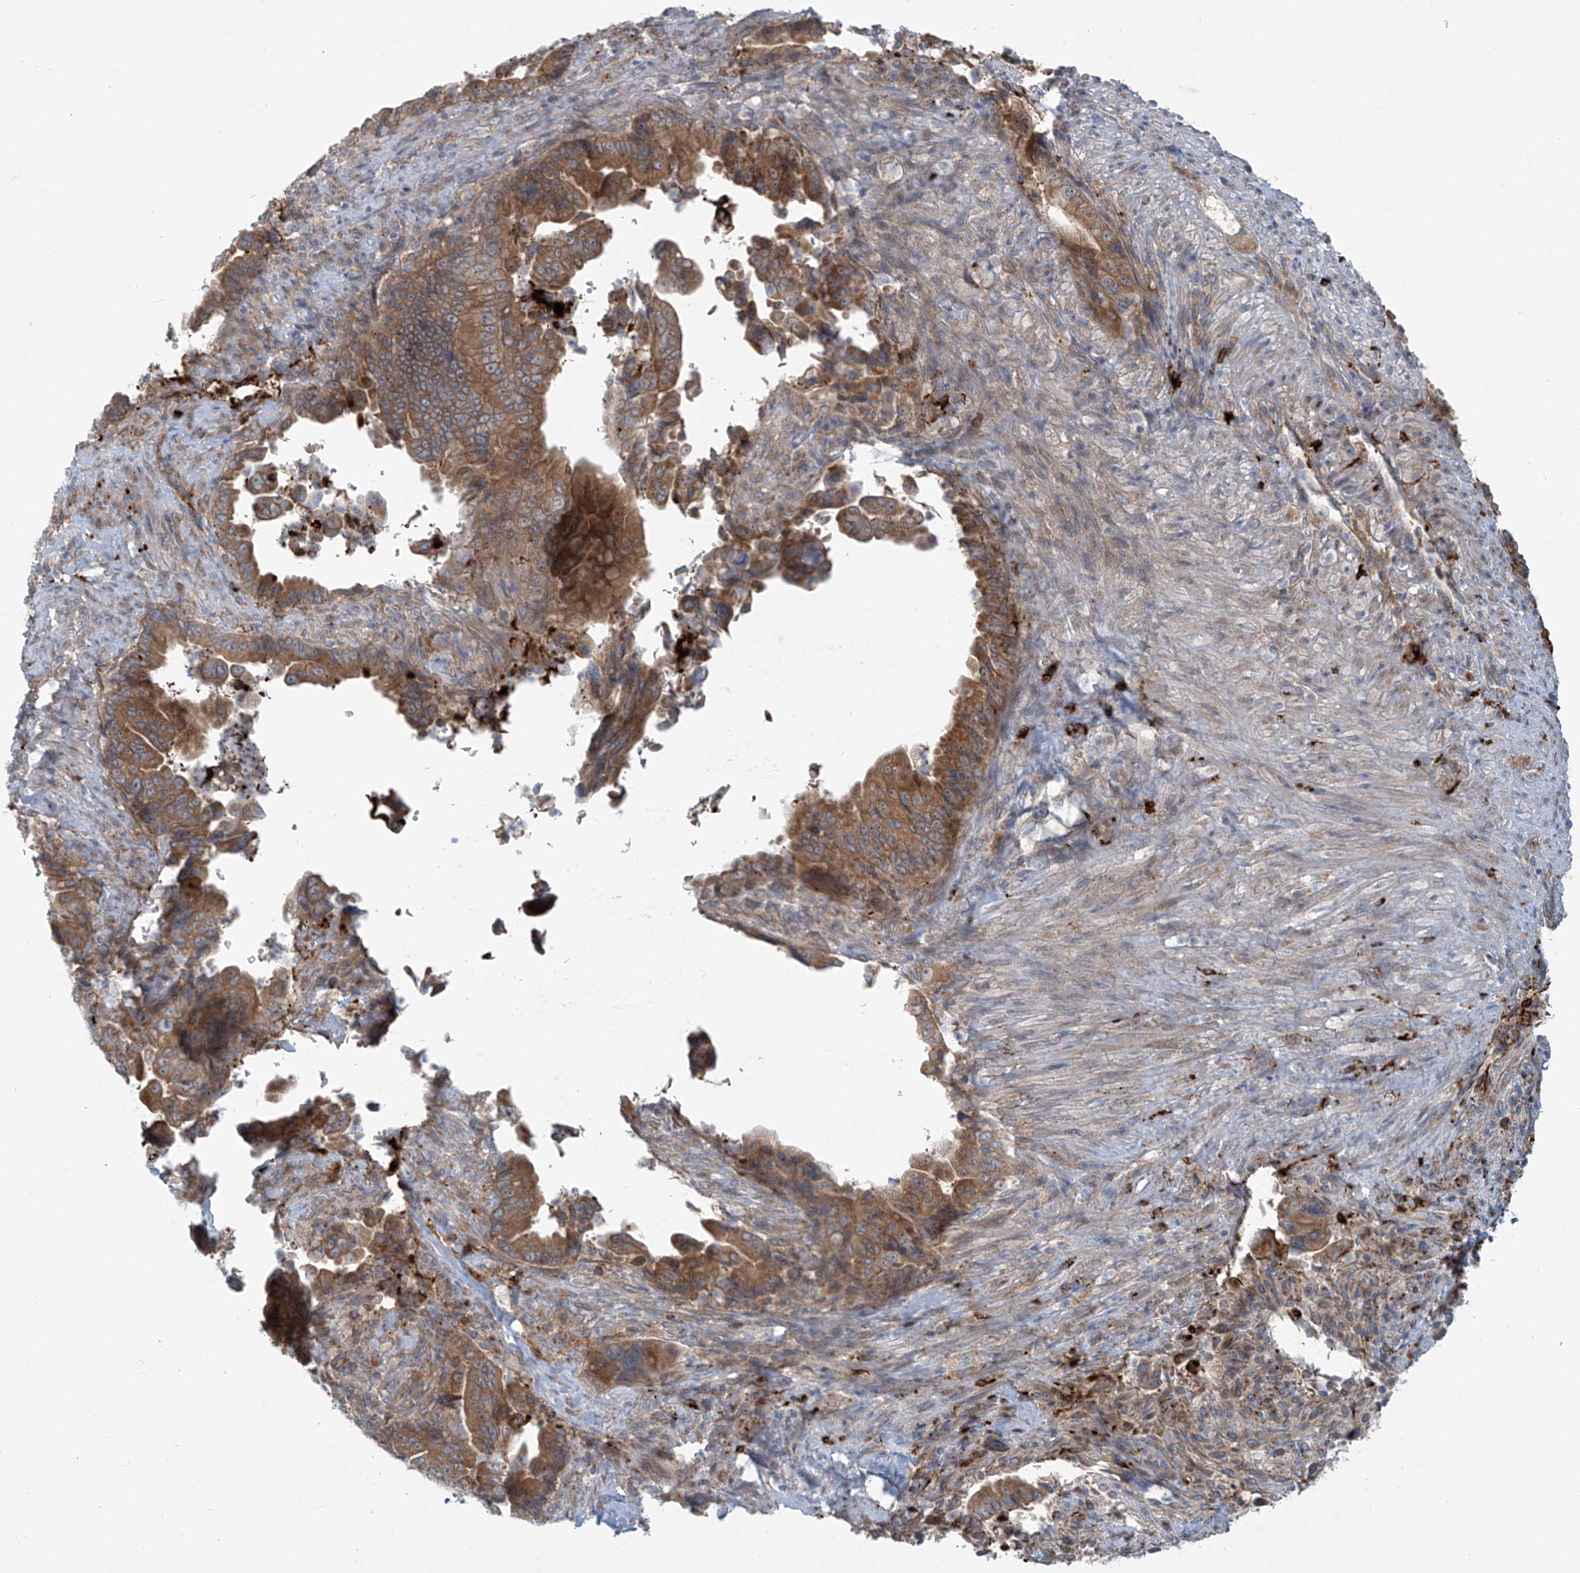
{"staining": {"intensity": "moderate", "quantity": ">75%", "location": "cytoplasmic/membranous"}, "tissue": "pancreatic cancer", "cell_type": "Tumor cells", "image_type": "cancer", "snomed": [{"axis": "morphology", "description": "Adenocarcinoma, NOS"}, {"axis": "topography", "description": "Pancreas"}], "caption": "A high-resolution image shows immunohistochemistry staining of pancreatic cancer, which reveals moderate cytoplasmic/membranous positivity in about >75% of tumor cells.", "gene": "LZTS3", "patient": {"sex": "male", "age": 70}}